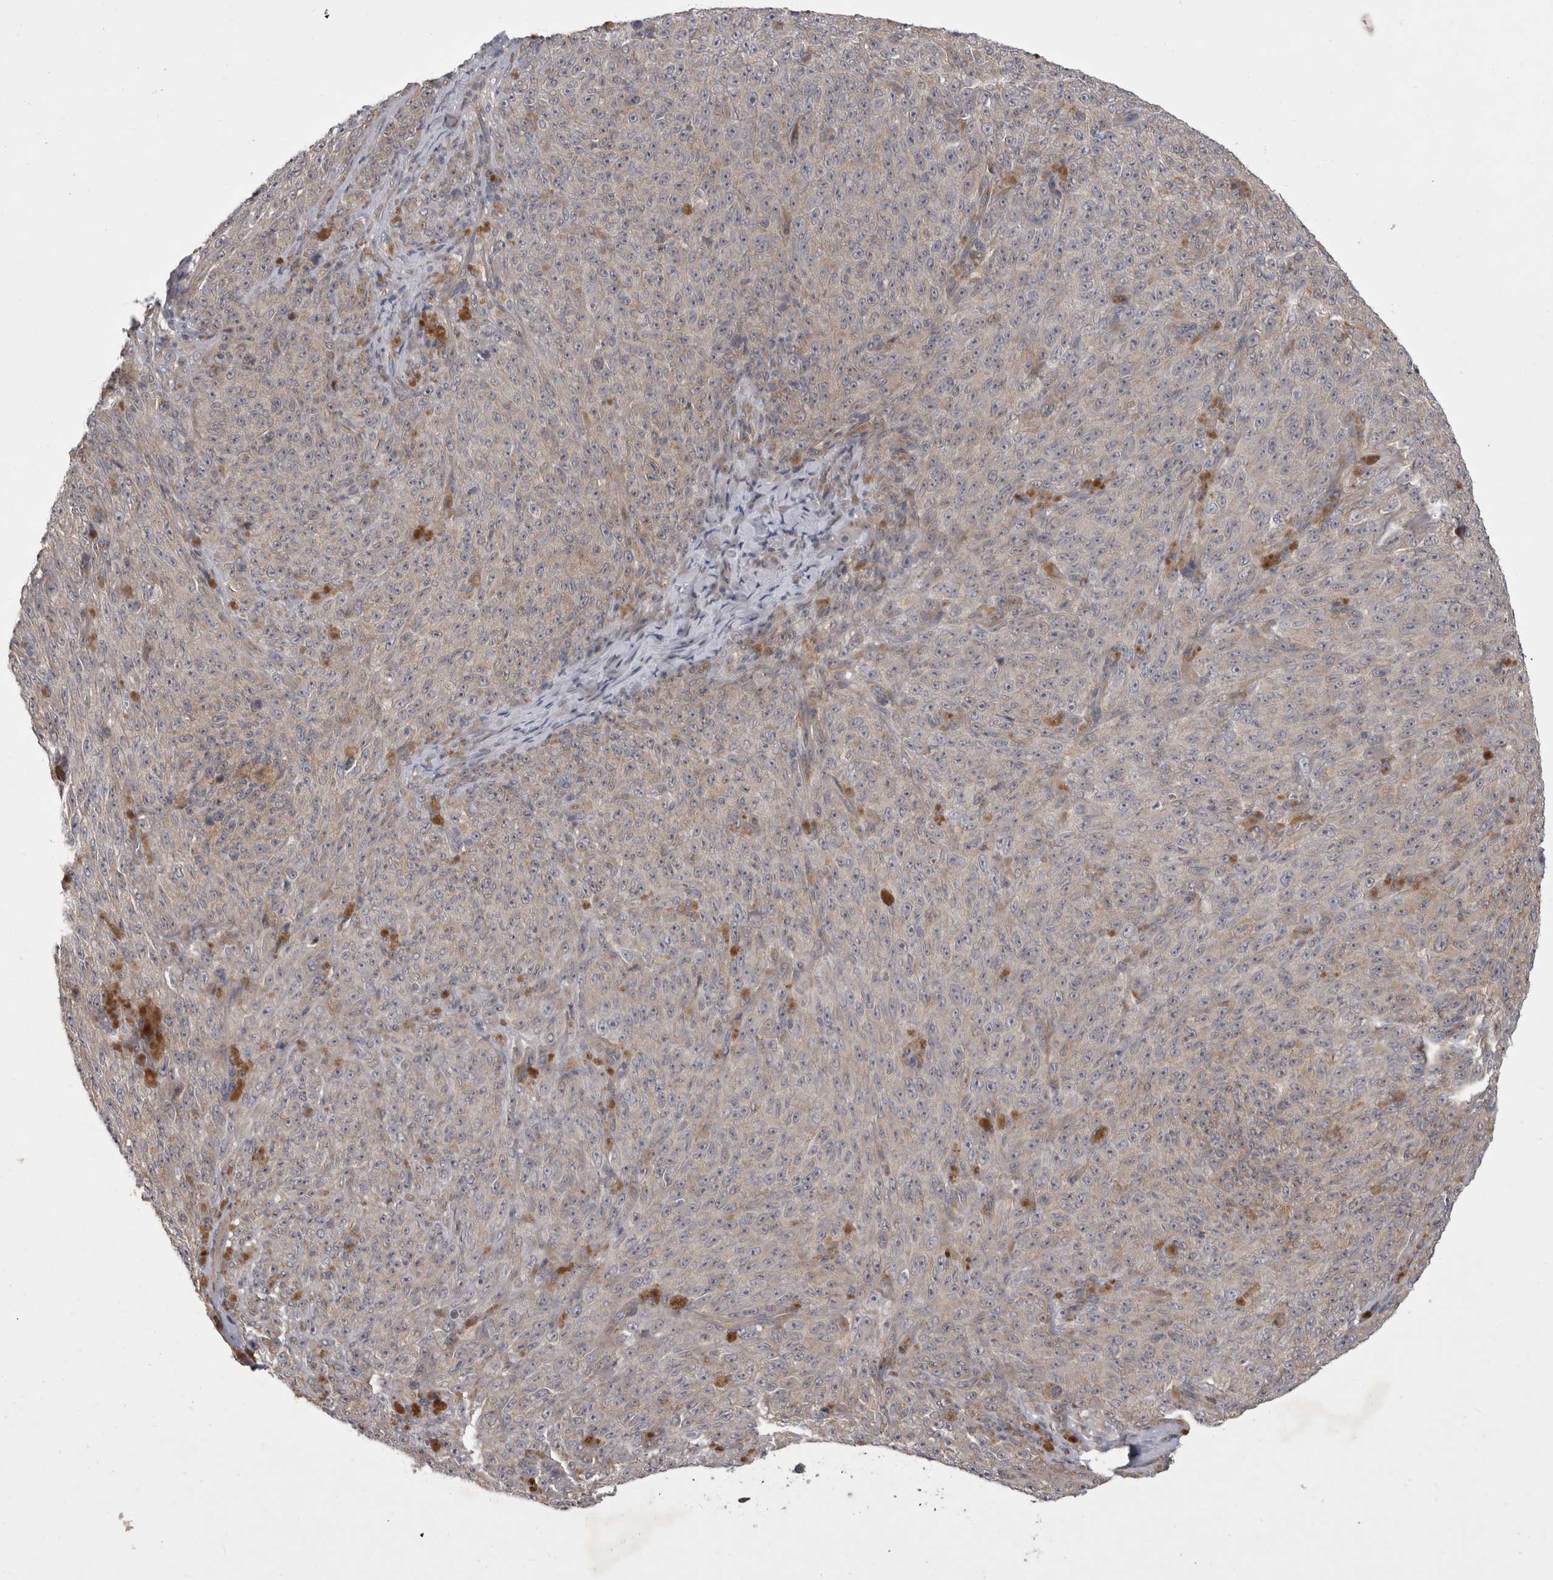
{"staining": {"intensity": "negative", "quantity": "none", "location": "none"}, "tissue": "melanoma", "cell_type": "Tumor cells", "image_type": "cancer", "snomed": [{"axis": "morphology", "description": "Malignant melanoma, NOS"}, {"axis": "topography", "description": "Skin"}], "caption": "The image exhibits no staining of tumor cells in malignant melanoma.", "gene": "NENF", "patient": {"sex": "female", "age": 82}}